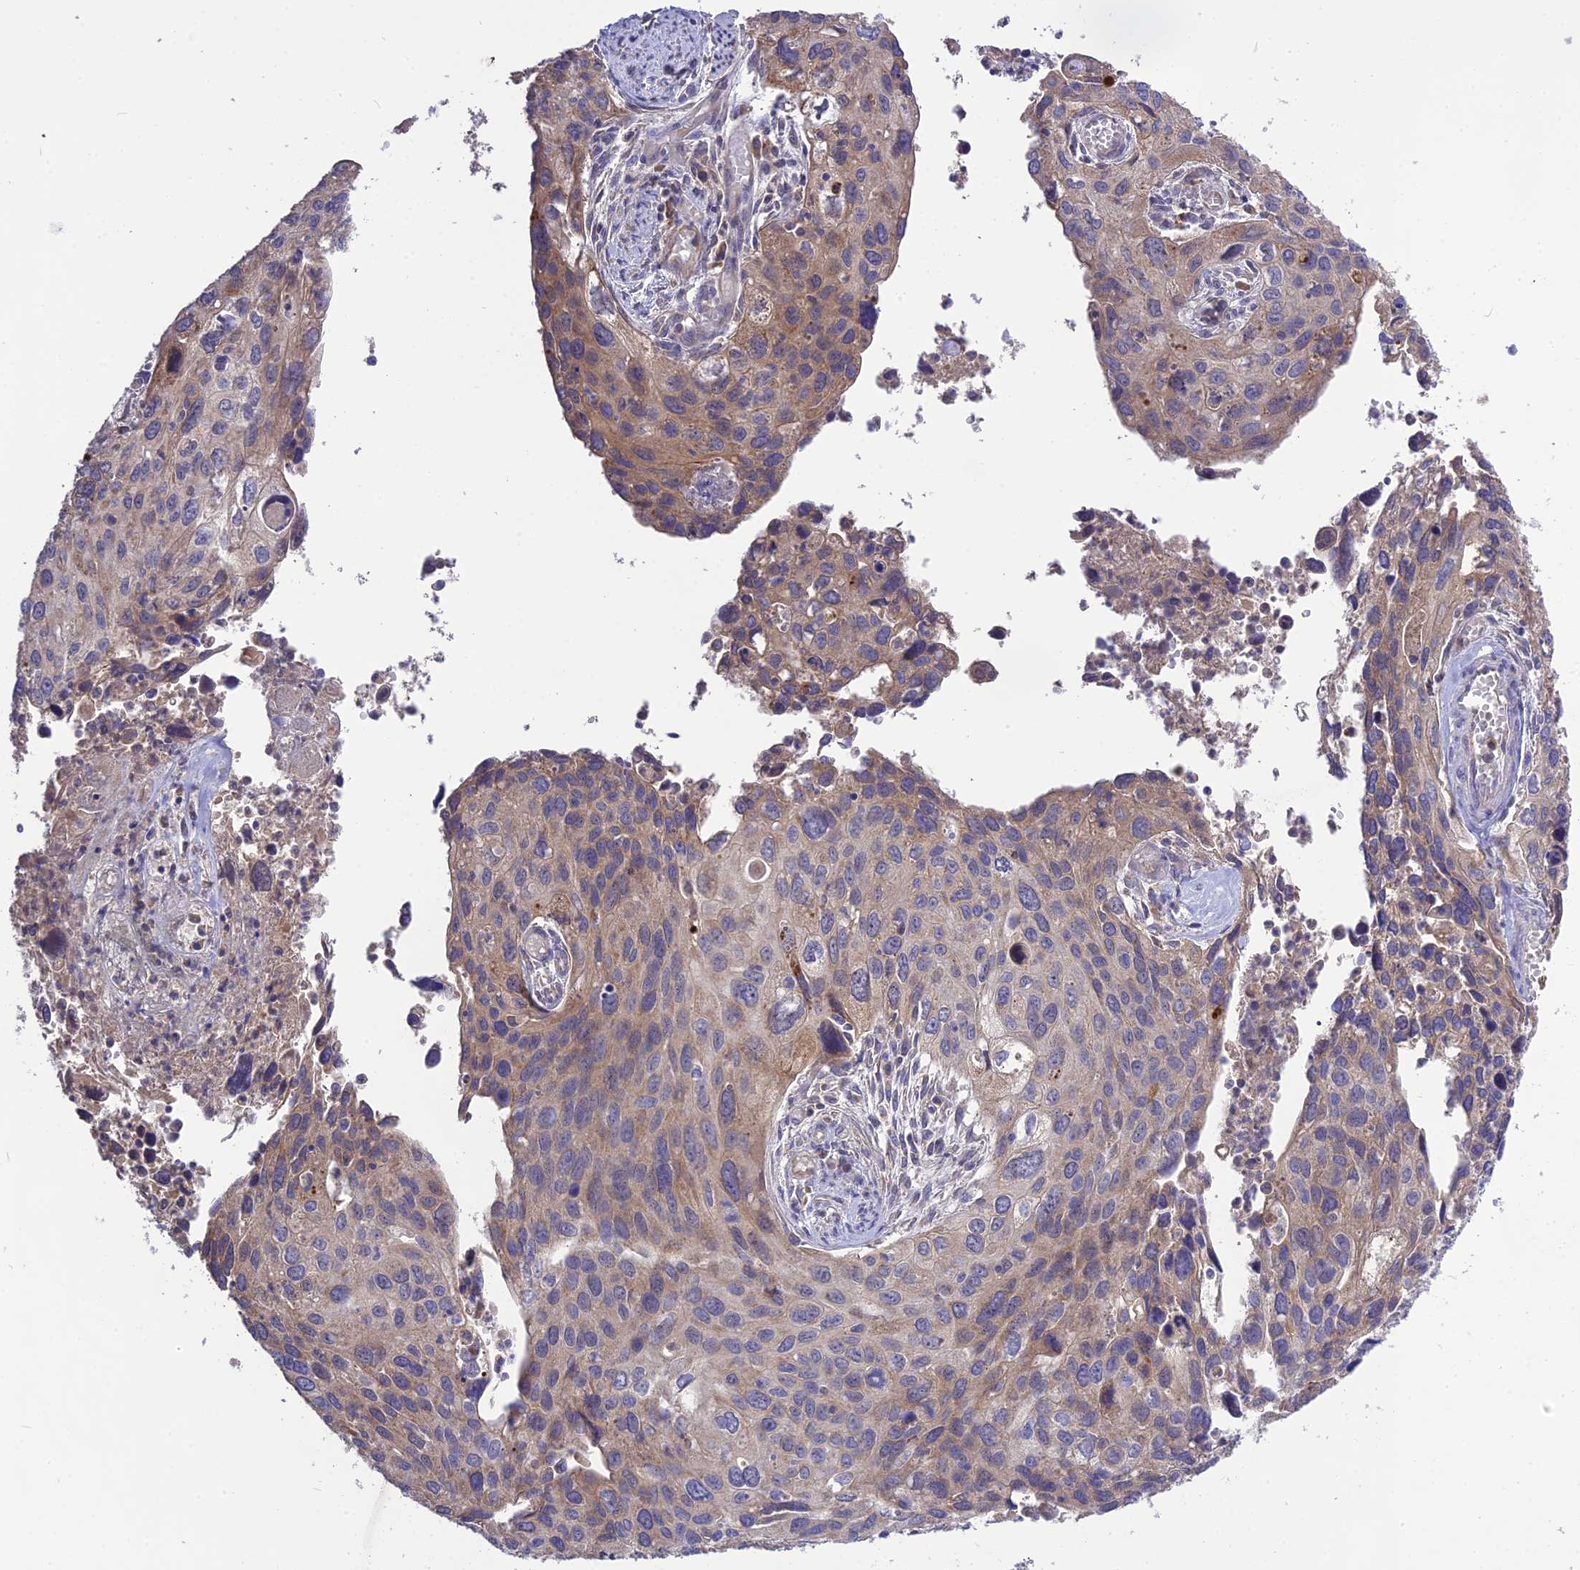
{"staining": {"intensity": "weak", "quantity": "25%-75%", "location": "cytoplasmic/membranous"}, "tissue": "cervical cancer", "cell_type": "Tumor cells", "image_type": "cancer", "snomed": [{"axis": "morphology", "description": "Squamous cell carcinoma, NOS"}, {"axis": "topography", "description": "Cervix"}], "caption": "Human cervical cancer (squamous cell carcinoma) stained with a protein marker exhibits weak staining in tumor cells.", "gene": "NUDT8", "patient": {"sex": "female", "age": 55}}